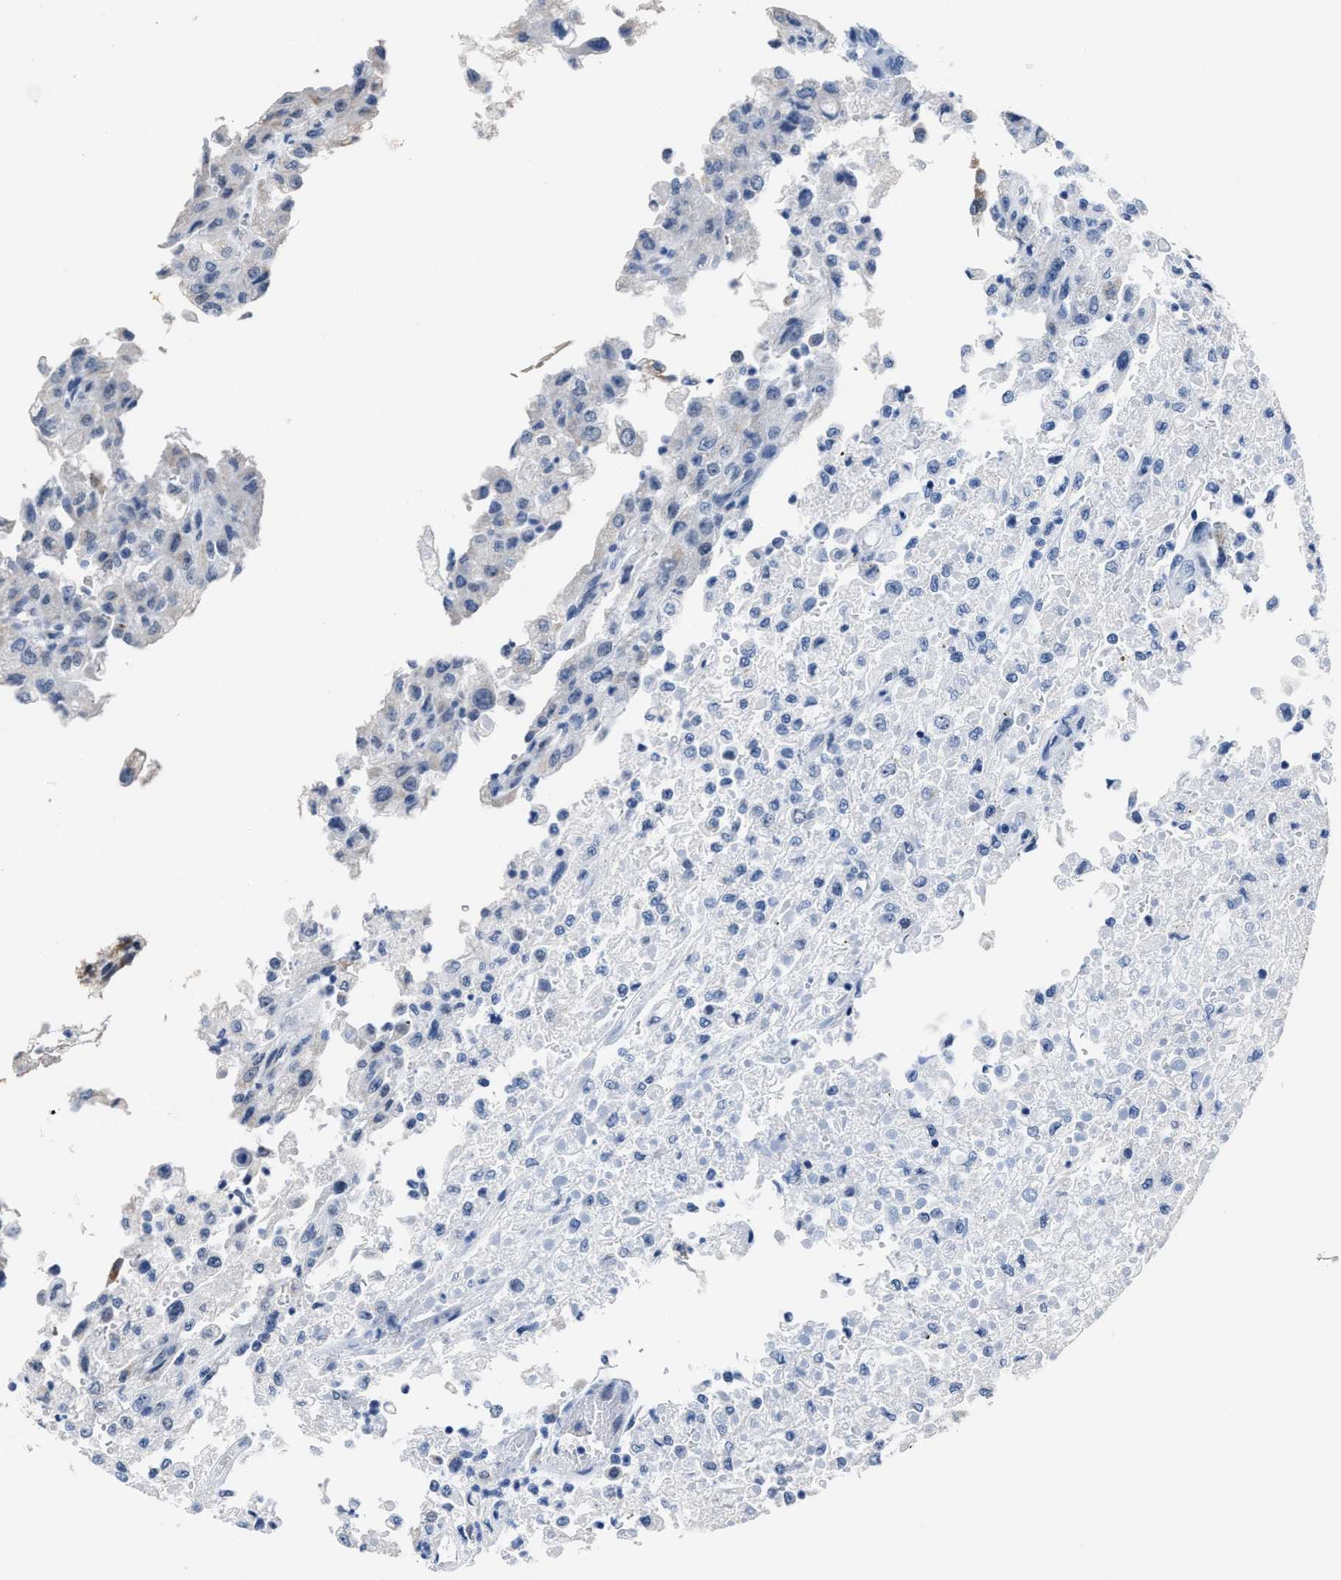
{"staining": {"intensity": "negative", "quantity": "none", "location": "none"}, "tissue": "renal cancer", "cell_type": "Tumor cells", "image_type": "cancer", "snomed": [{"axis": "morphology", "description": "Adenocarcinoma, NOS"}, {"axis": "topography", "description": "Kidney"}], "caption": "The immunohistochemistry (IHC) micrograph has no significant expression in tumor cells of adenocarcinoma (renal) tissue.", "gene": "ID3", "patient": {"sex": "female", "age": 54}}